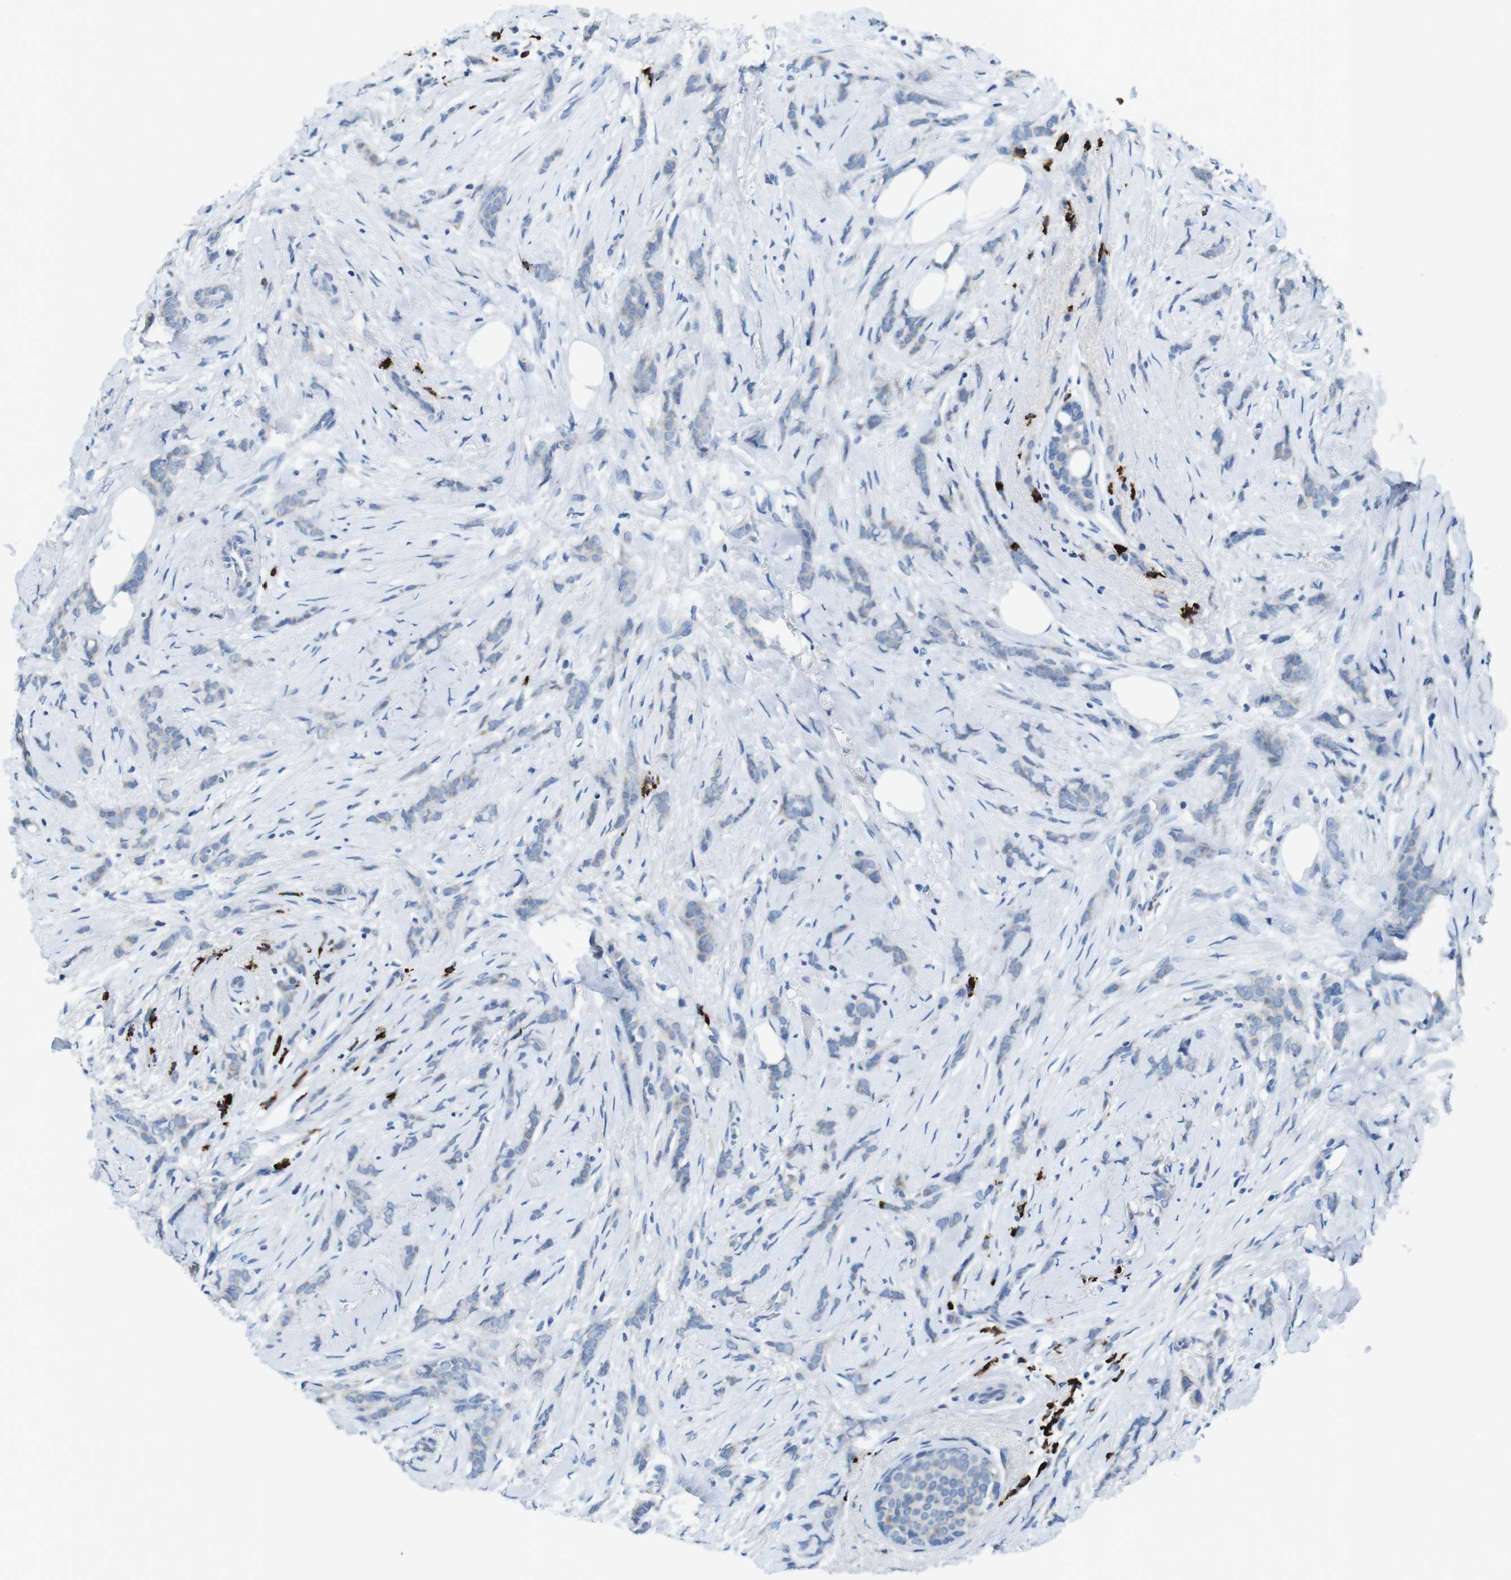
{"staining": {"intensity": "weak", "quantity": "<25%", "location": "cytoplasmic/membranous"}, "tissue": "breast cancer", "cell_type": "Tumor cells", "image_type": "cancer", "snomed": [{"axis": "morphology", "description": "Lobular carcinoma, in situ"}, {"axis": "morphology", "description": "Lobular carcinoma"}, {"axis": "topography", "description": "Breast"}], "caption": "Tumor cells are negative for brown protein staining in breast cancer.", "gene": "SLC35A3", "patient": {"sex": "female", "age": 41}}